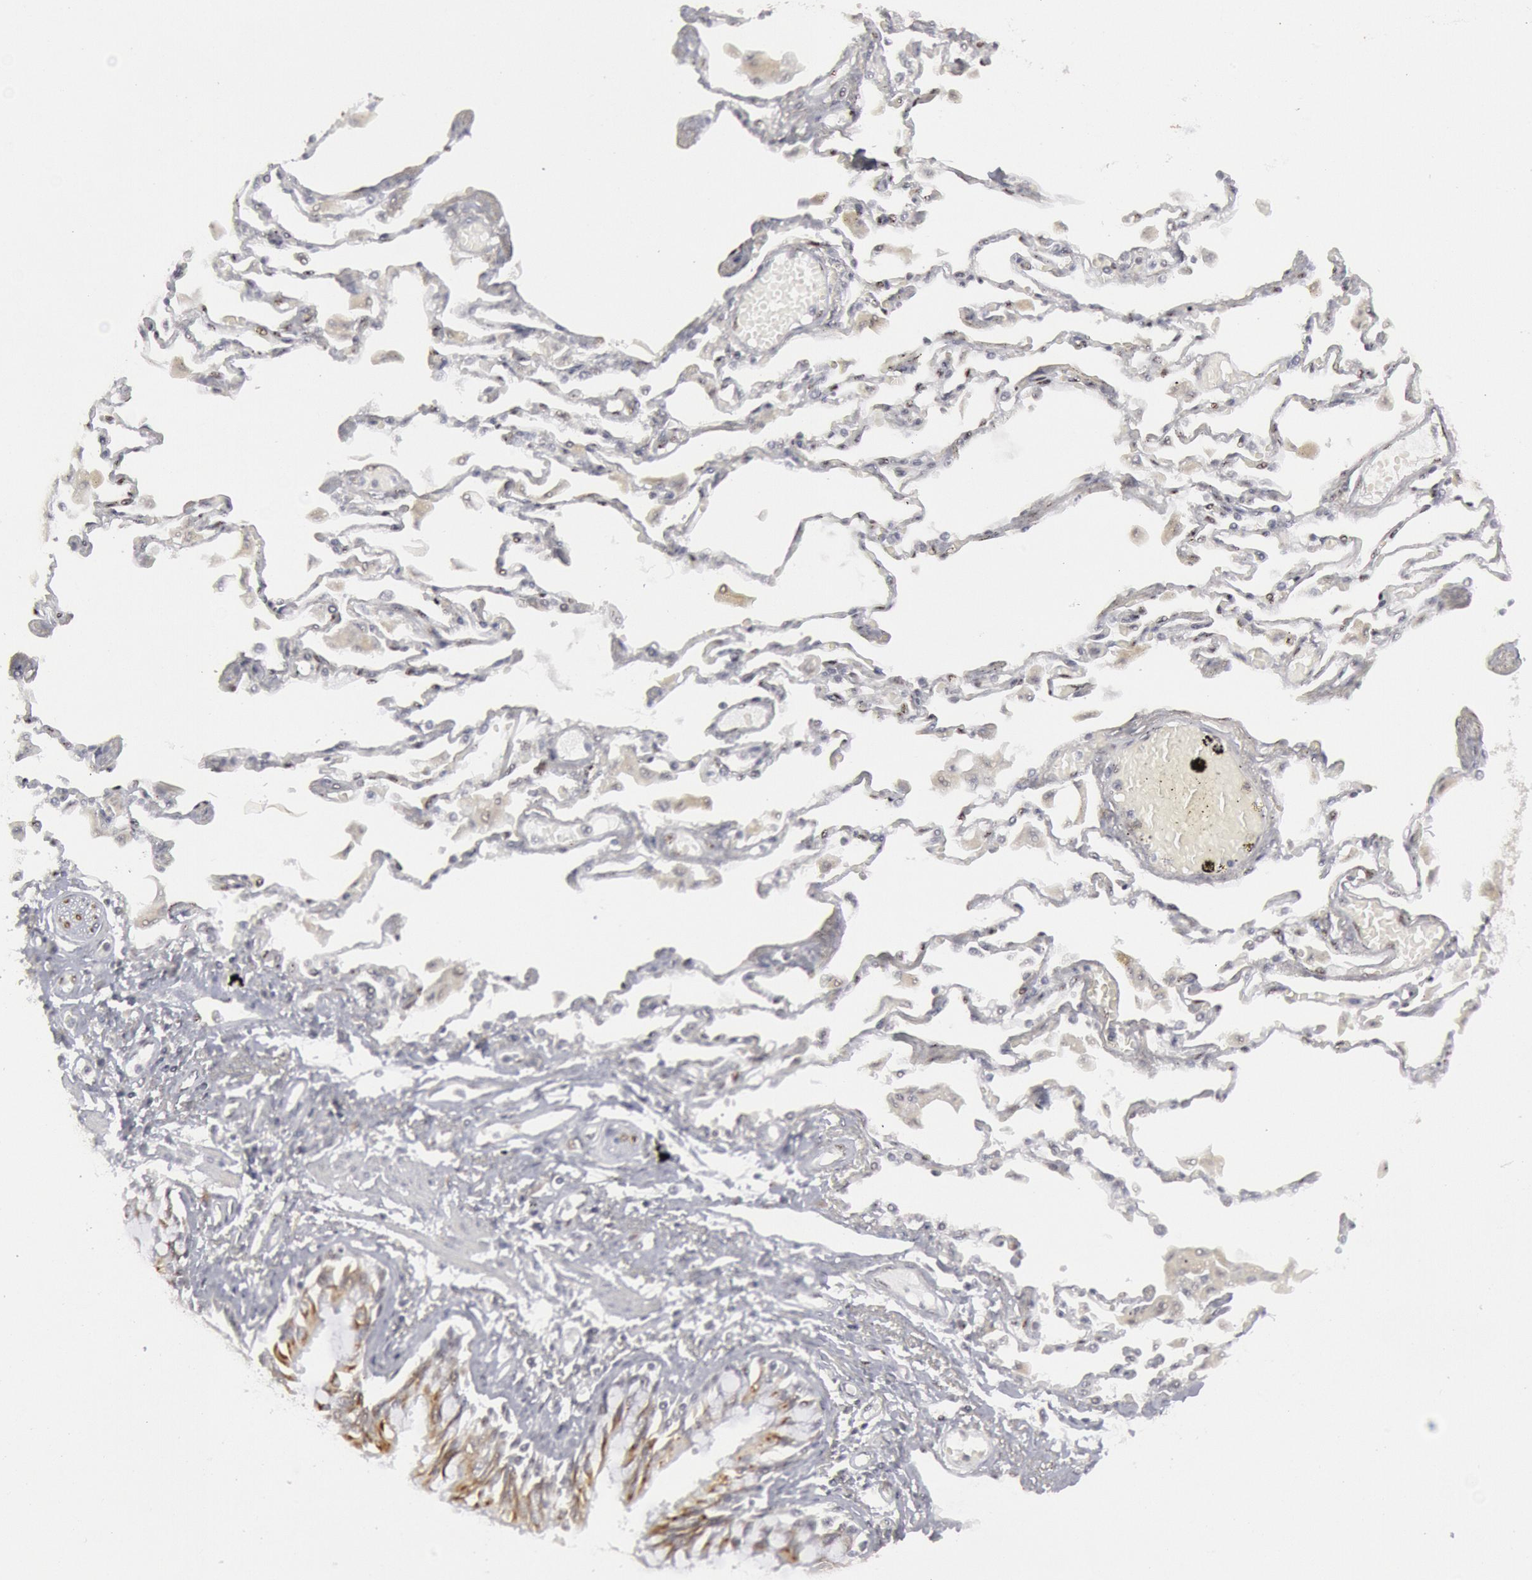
{"staining": {"intensity": "negative", "quantity": "none", "location": "none"}, "tissue": "adipose tissue", "cell_type": "Adipocytes", "image_type": "normal", "snomed": [{"axis": "morphology", "description": "Normal tissue, NOS"}, {"axis": "morphology", "description": "Adenocarcinoma, NOS"}, {"axis": "topography", "description": "Cartilage tissue"}, {"axis": "topography", "description": "Lung"}], "caption": "There is no significant expression in adipocytes of adipose tissue. The staining was performed using DAB (3,3'-diaminobenzidine) to visualize the protein expression in brown, while the nuclei were stained in blue with hematoxylin (Magnification: 20x).", "gene": "FOXO1", "patient": {"sex": "female", "age": 67}}